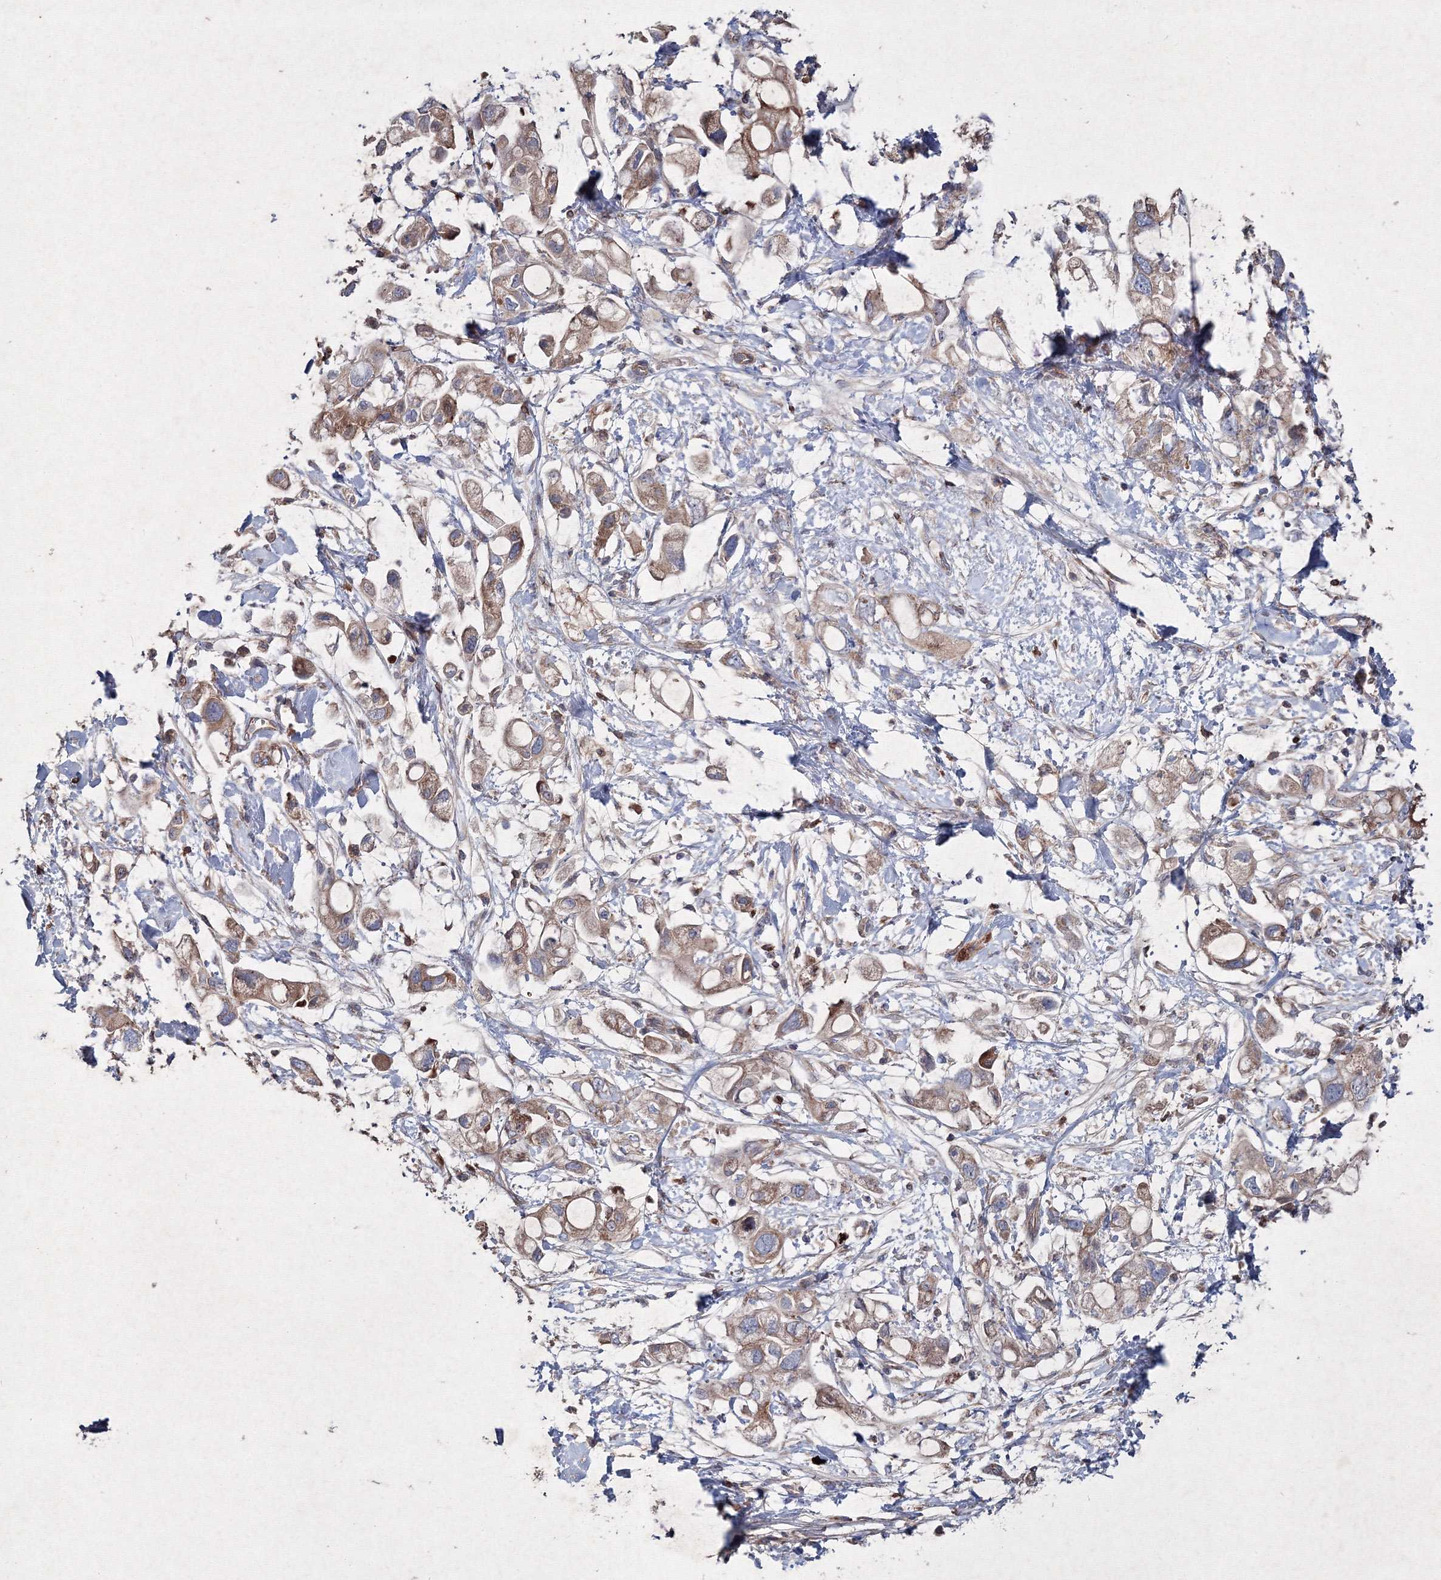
{"staining": {"intensity": "weak", "quantity": ">75%", "location": "cytoplasmic/membranous"}, "tissue": "pancreatic cancer", "cell_type": "Tumor cells", "image_type": "cancer", "snomed": [{"axis": "morphology", "description": "Adenocarcinoma, NOS"}, {"axis": "topography", "description": "Pancreas"}], "caption": "IHC of pancreatic cancer reveals low levels of weak cytoplasmic/membranous staining in about >75% of tumor cells.", "gene": "GFM1", "patient": {"sex": "female", "age": 56}}